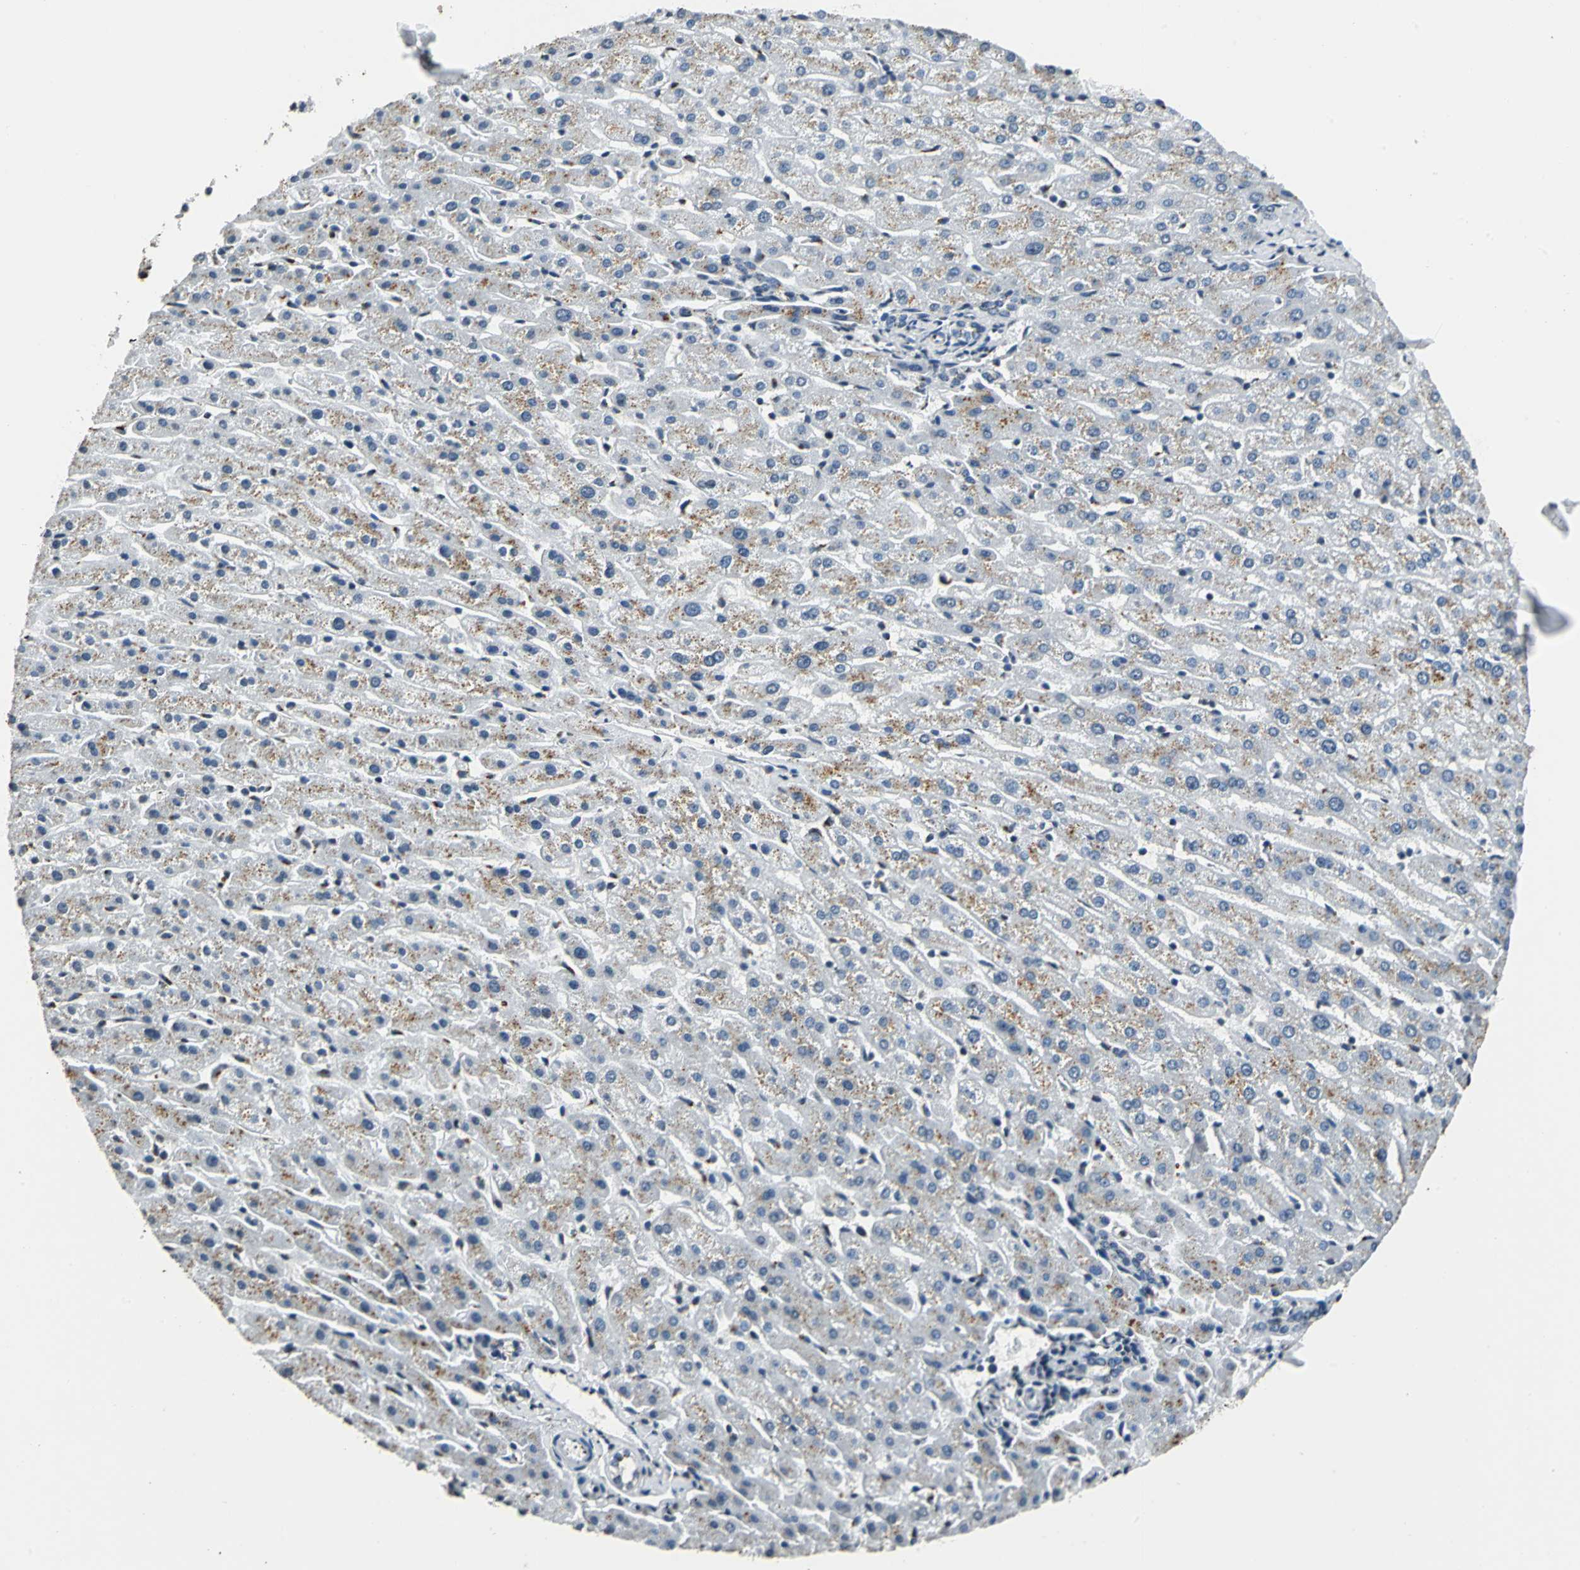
{"staining": {"intensity": "weak", "quantity": "<25%", "location": "cytoplasmic/membranous"}, "tissue": "liver", "cell_type": "Cholangiocytes", "image_type": "normal", "snomed": [{"axis": "morphology", "description": "Normal tissue, NOS"}, {"axis": "morphology", "description": "Fibrosis, NOS"}, {"axis": "topography", "description": "Liver"}], "caption": "This is a image of IHC staining of normal liver, which shows no expression in cholangiocytes.", "gene": "TMEM115", "patient": {"sex": "female", "age": 29}}